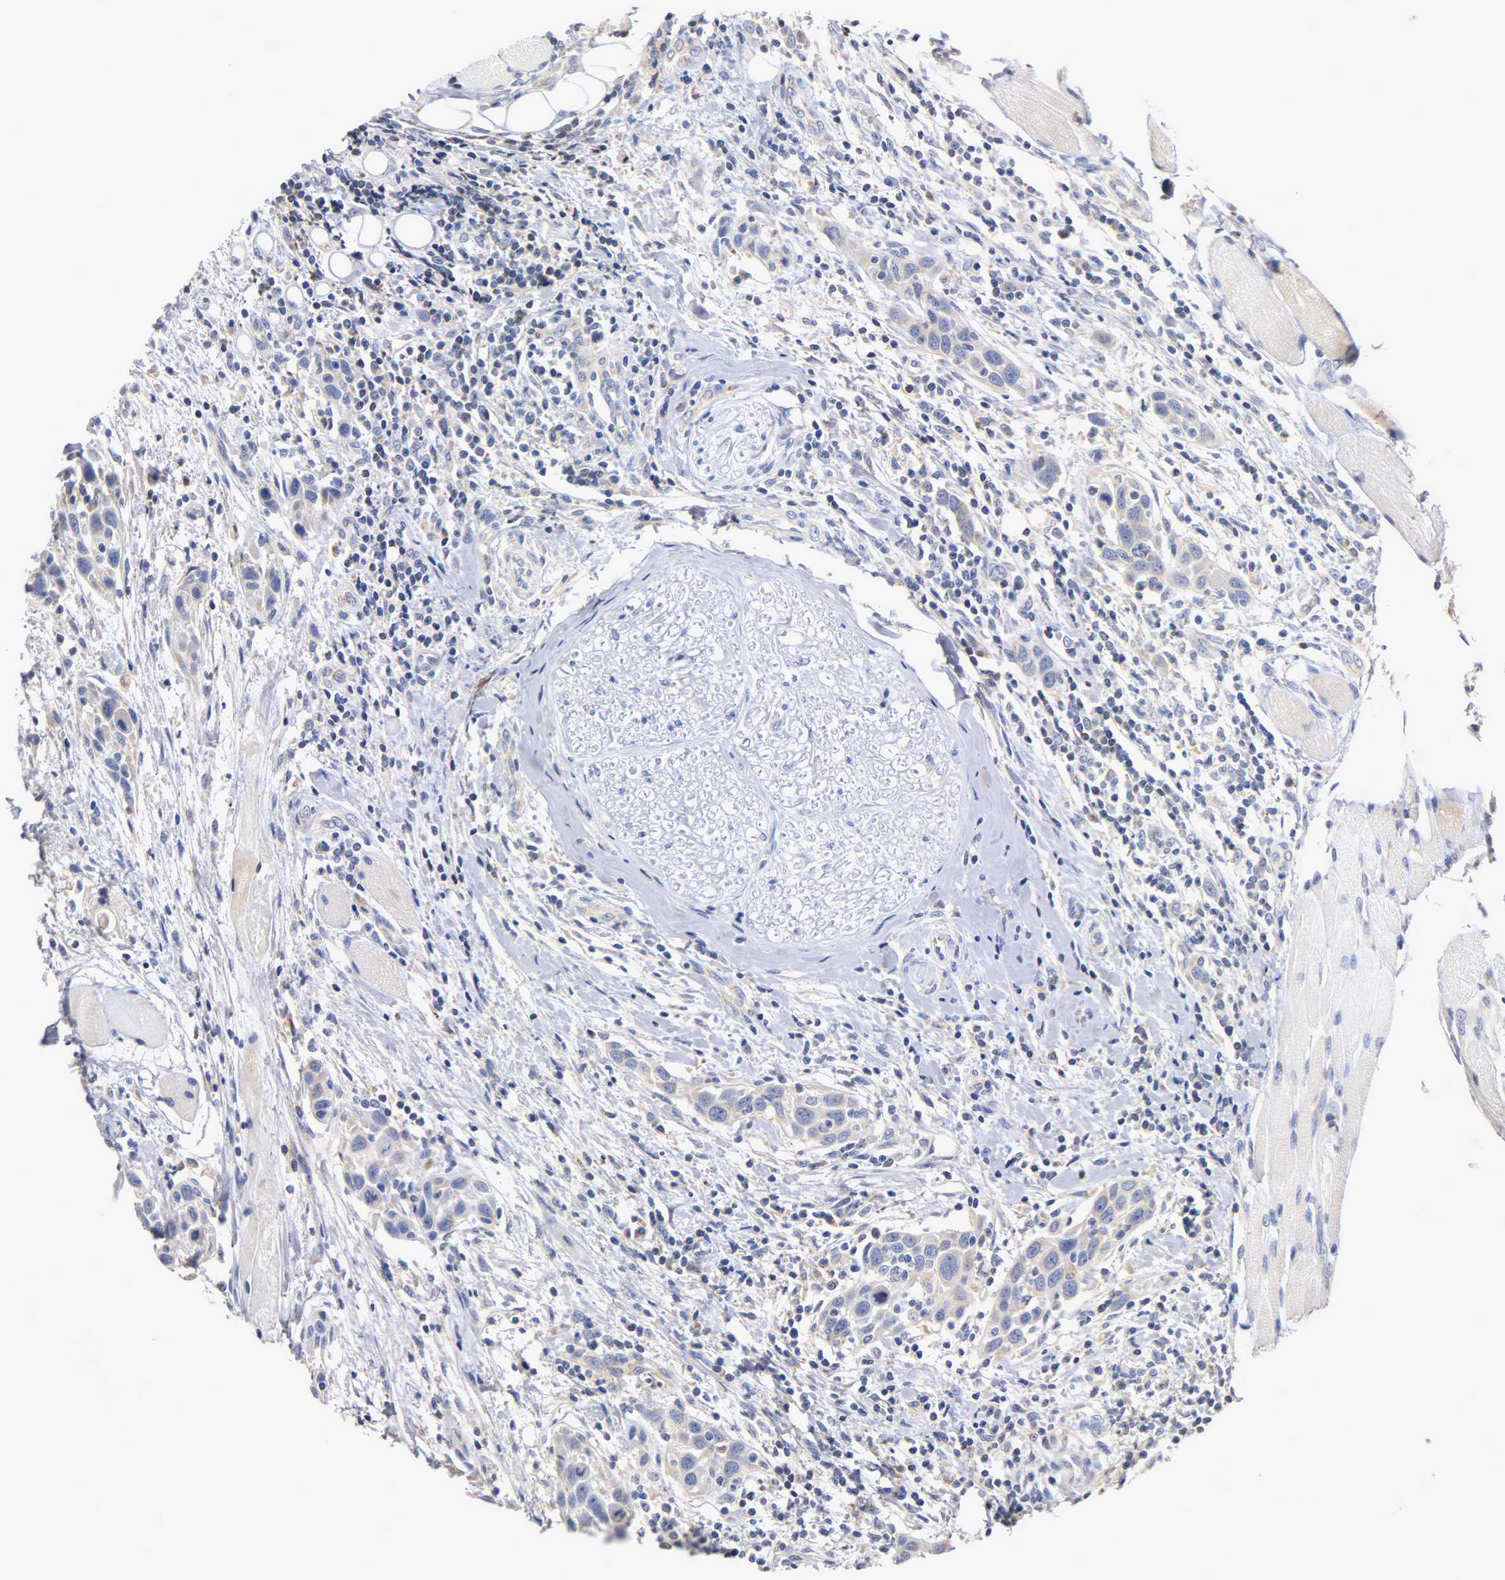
{"staining": {"intensity": "negative", "quantity": "none", "location": "none"}, "tissue": "head and neck cancer", "cell_type": "Tumor cells", "image_type": "cancer", "snomed": [{"axis": "morphology", "description": "Normal tissue, NOS"}, {"axis": "morphology", "description": "Squamous cell carcinoma, NOS"}, {"axis": "topography", "description": "Oral tissue"}, {"axis": "topography", "description": "Head-Neck"}], "caption": "Squamous cell carcinoma (head and neck) was stained to show a protein in brown. There is no significant expression in tumor cells.", "gene": "PCSK6", "patient": {"sex": "female", "age": 50}}